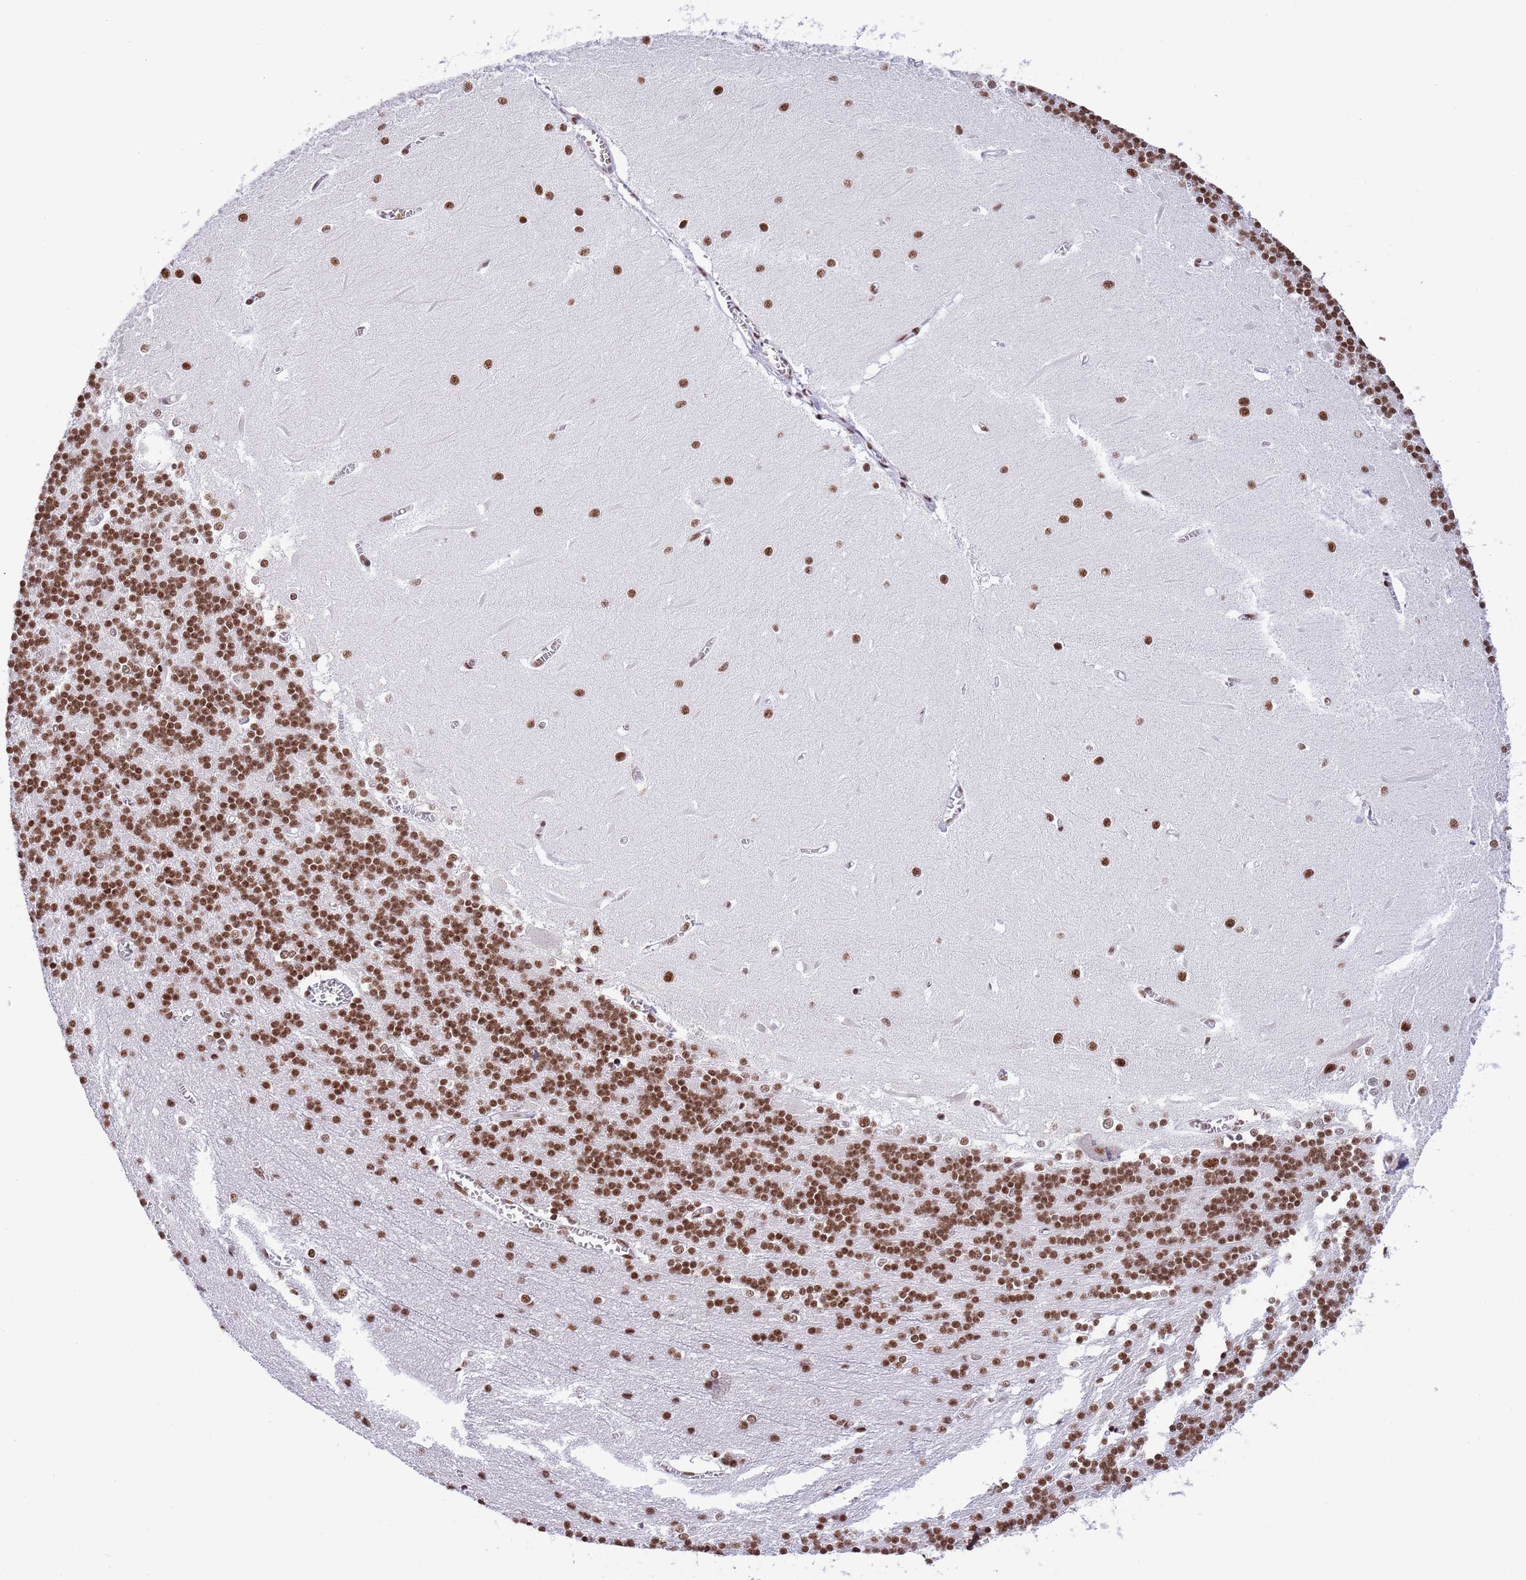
{"staining": {"intensity": "strong", "quantity": ">75%", "location": "nuclear"}, "tissue": "cerebellum", "cell_type": "Cells in granular layer", "image_type": "normal", "snomed": [{"axis": "morphology", "description": "Normal tissue, NOS"}, {"axis": "topography", "description": "Cerebellum"}], "caption": "Immunohistochemistry (DAB) staining of normal human cerebellum exhibits strong nuclear protein staining in about >75% of cells in granular layer.", "gene": "SF3A2", "patient": {"sex": "male", "age": 37}}